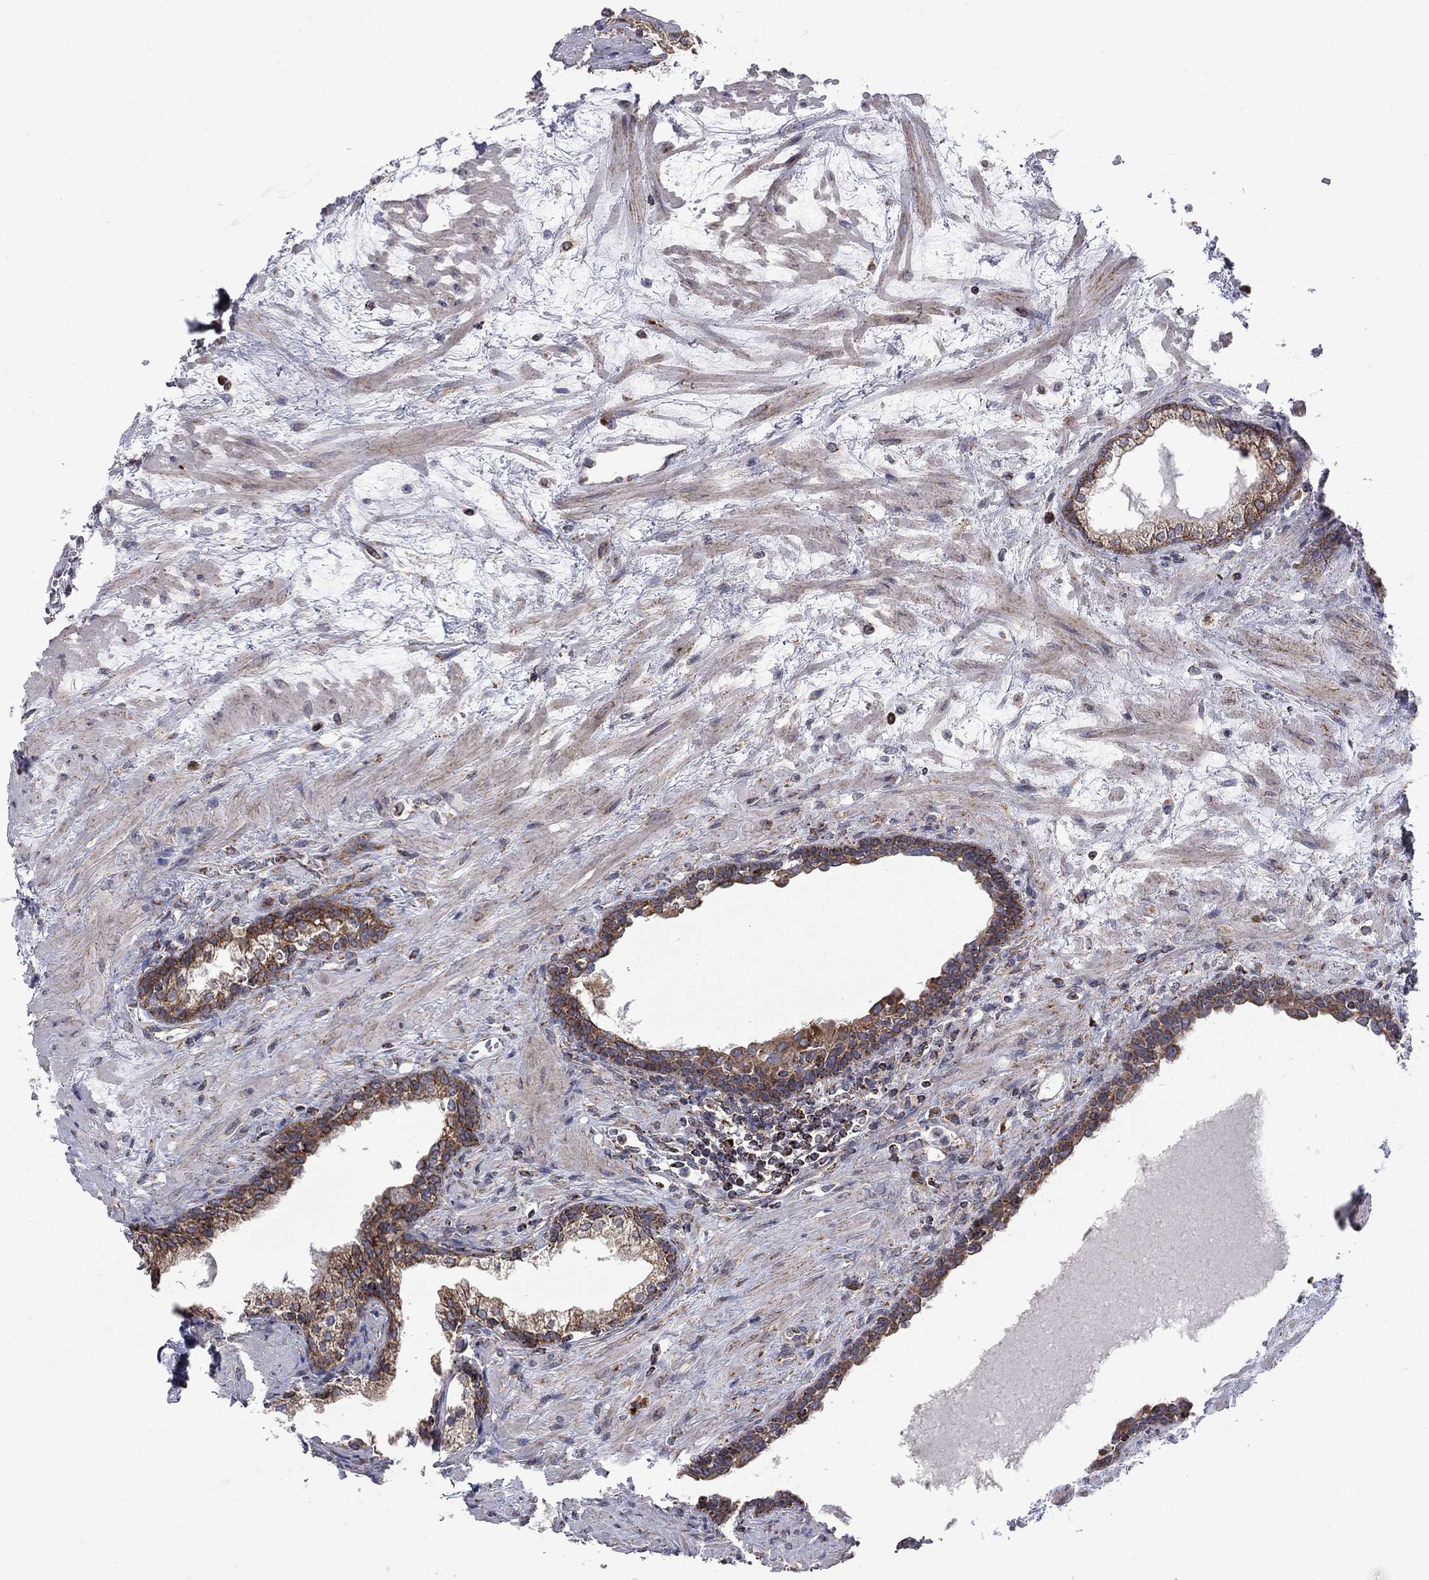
{"staining": {"intensity": "strong", "quantity": ">75%", "location": "cytoplasmic/membranous"}, "tissue": "prostate", "cell_type": "Glandular cells", "image_type": "normal", "snomed": [{"axis": "morphology", "description": "Normal tissue, NOS"}, {"axis": "topography", "description": "Prostate"}], "caption": "Human prostate stained with a brown dye displays strong cytoplasmic/membranous positive positivity in about >75% of glandular cells.", "gene": "CLPTM1", "patient": {"sex": "male", "age": 63}}